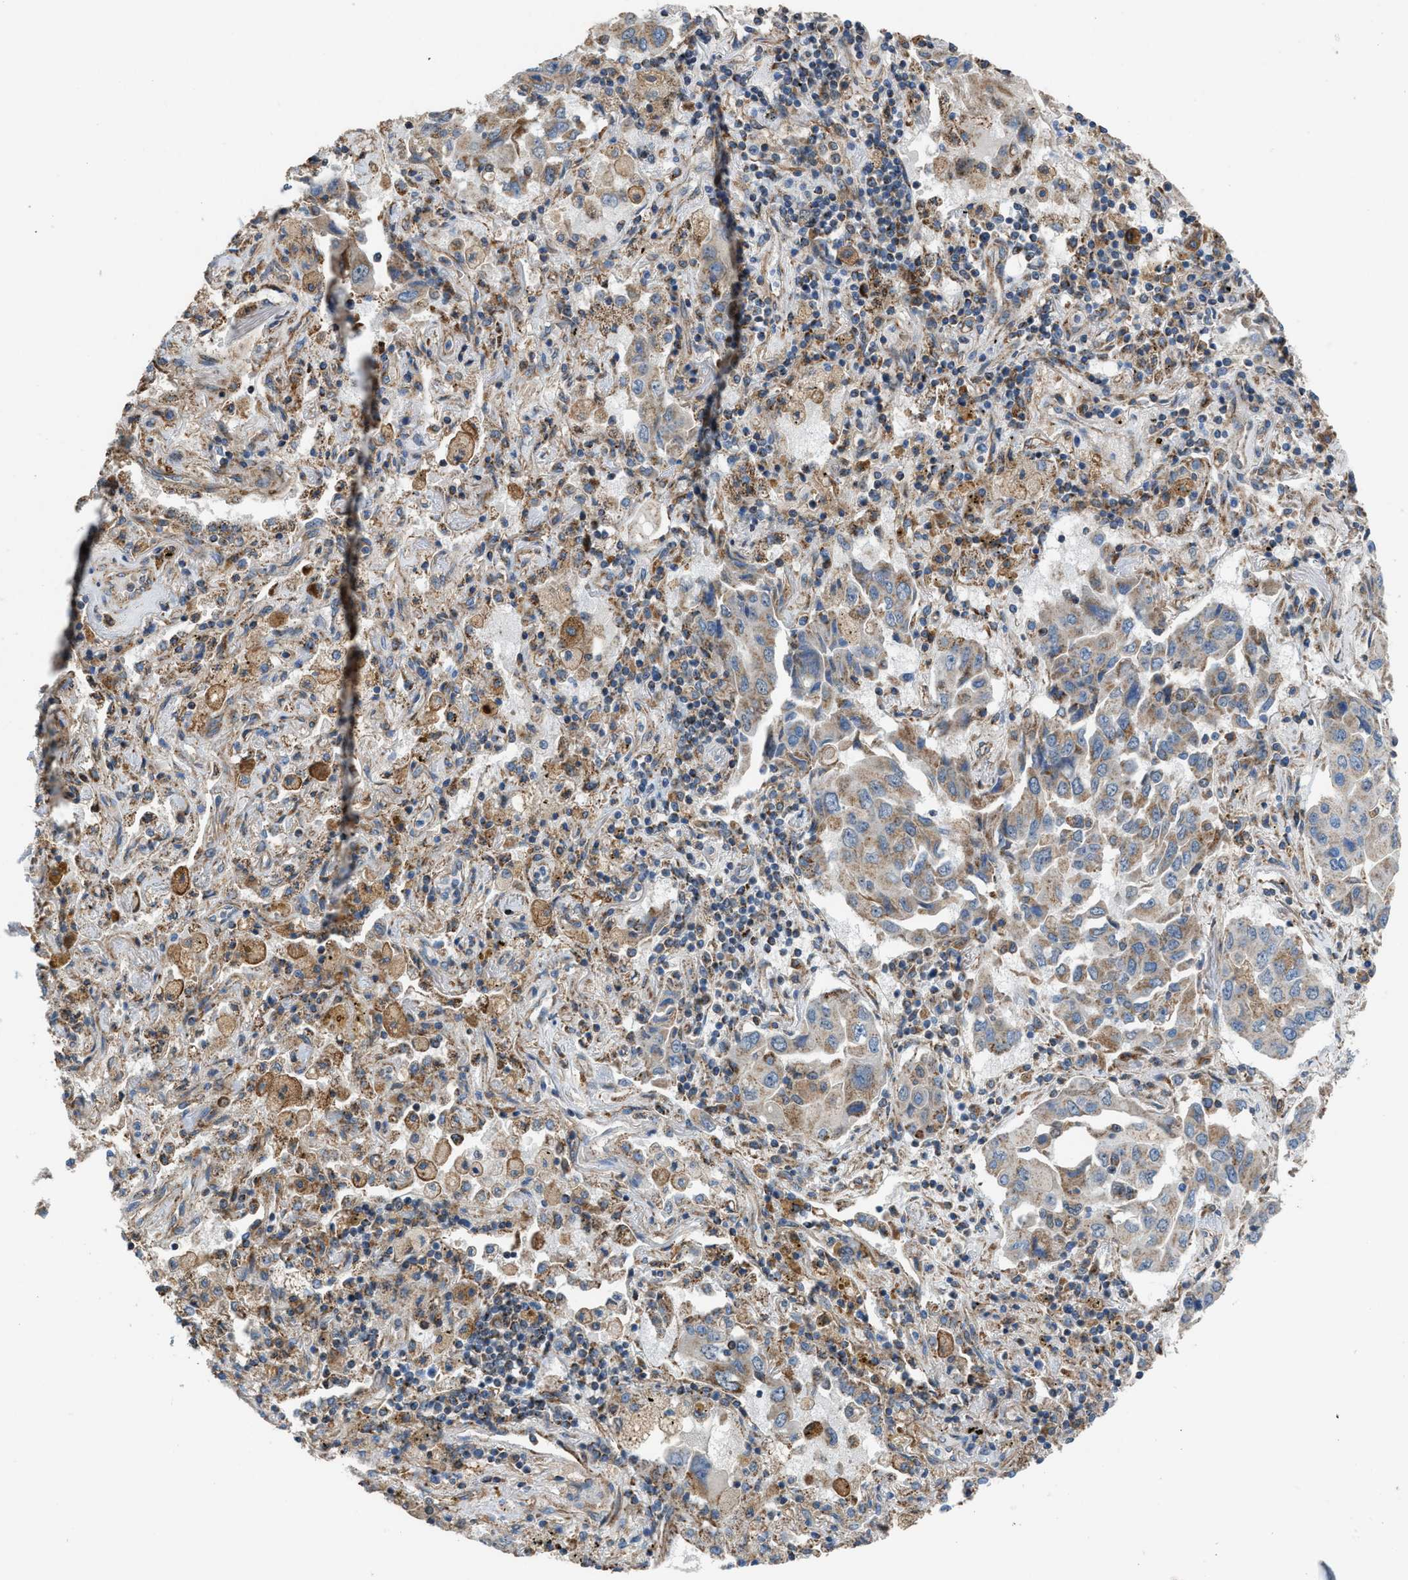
{"staining": {"intensity": "weak", "quantity": ">75%", "location": "cytoplasmic/membranous"}, "tissue": "lung cancer", "cell_type": "Tumor cells", "image_type": "cancer", "snomed": [{"axis": "morphology", "description": "Adenocarcinoma, NOS"}, {"axis": "topography", "description": "Lung"}], "caption": "A photomicrograph of human lung cancer (adenocarcinoma) stained for a protein demonstrates weak cytoplasmic/membranous brown staining in tumor cells.", "gene": "SLC10A3", "patient": {"sex": "female", "age": 65}}